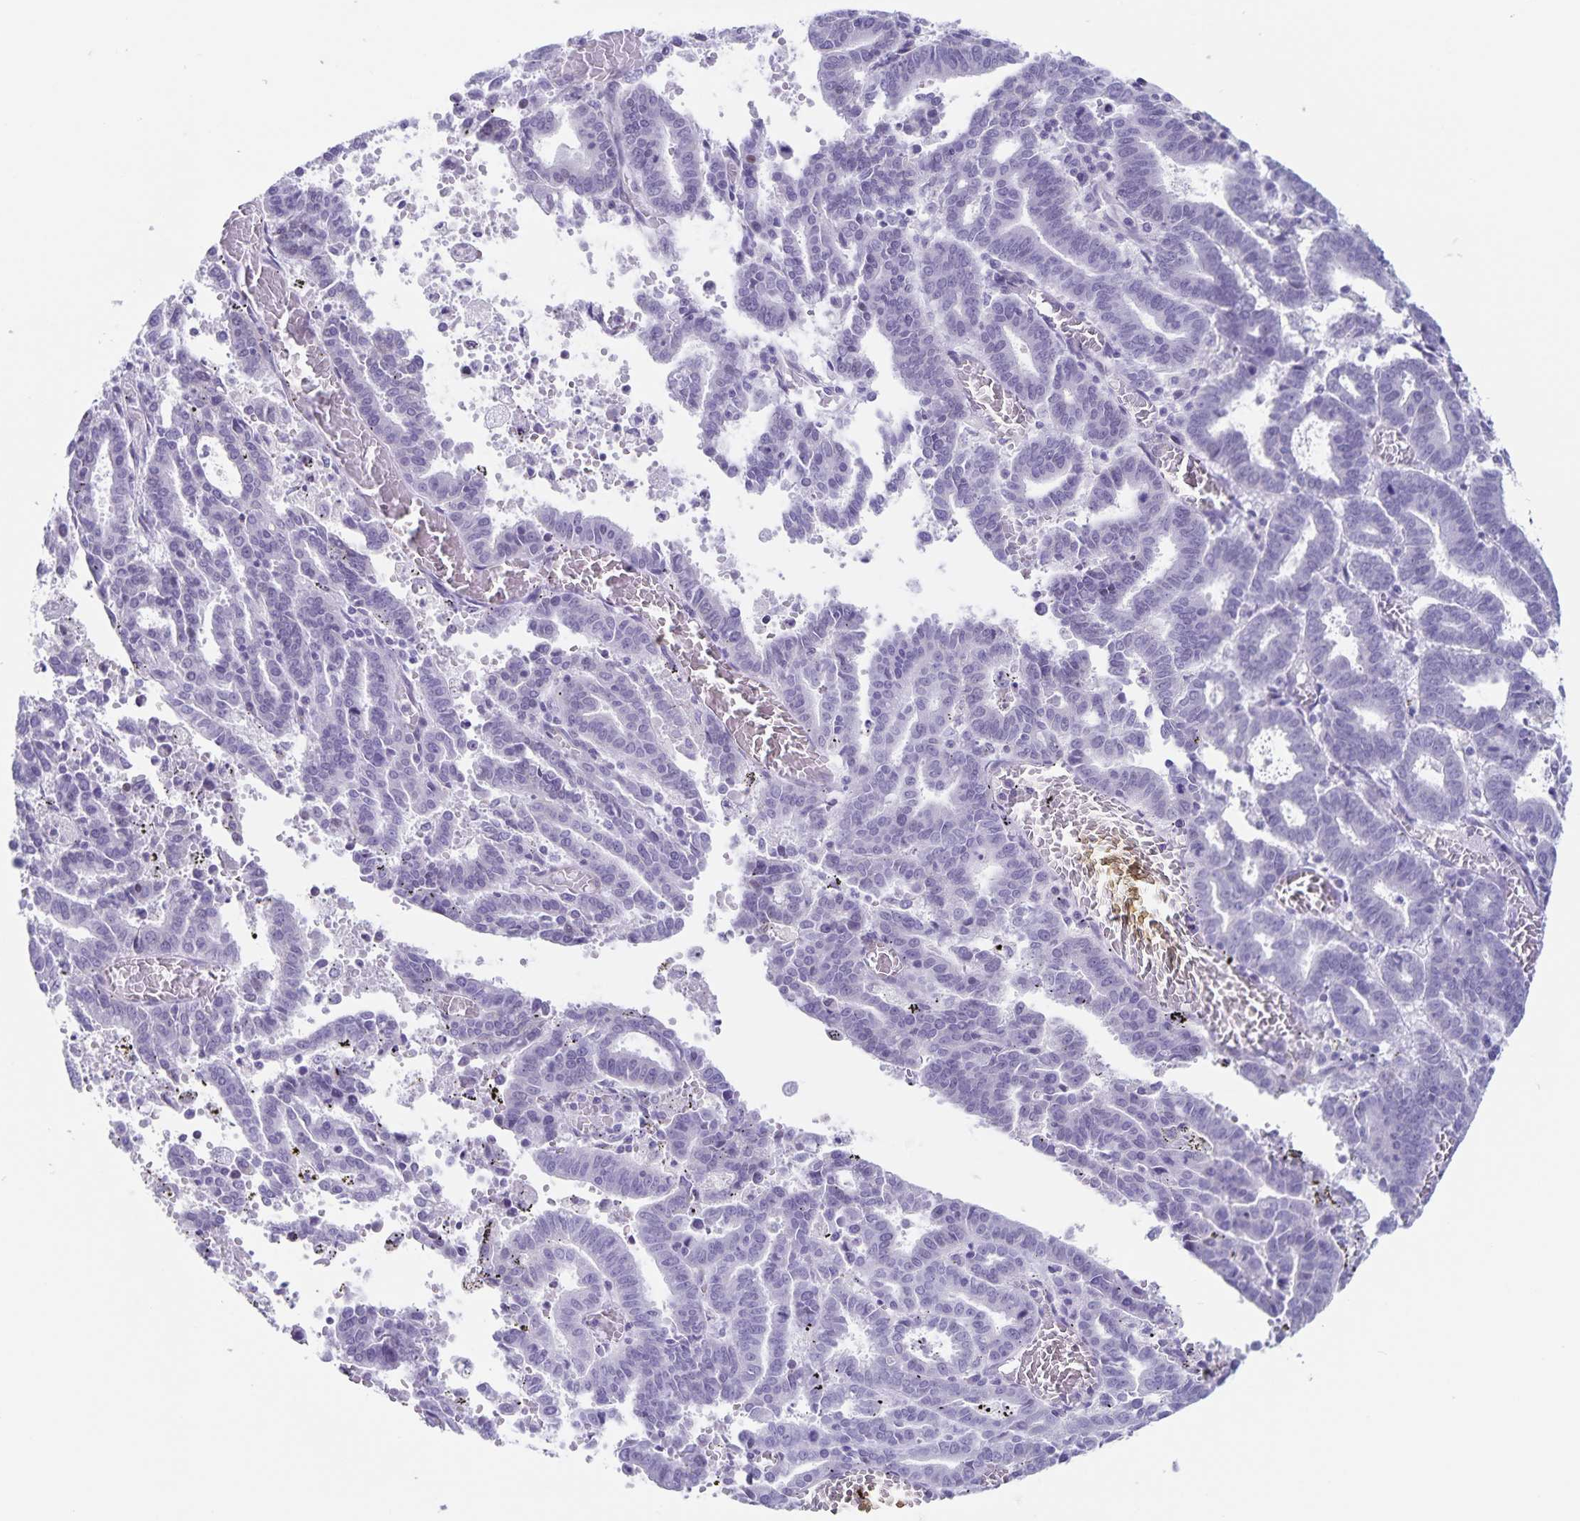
{"staining": {"intensity": "negative", "quantity": "none", "location": "none"}, "tissue": "endometrial cancer", "cell_type": "Tumor cells", "image_type": "cancer", "snomed": [{"axis": "morphology", "description": "Adenocarcinoma, NOS"}, {"axis": "topography", "description": "Uterus"}], "caption": "Human endometrial cancer (adenocarcinoma) stained for a protein using immunohistochemistry (IHC) displays no expression in tumor cells.", "gene": "SYNM", "patient": {"sex": "female", "age": 83}}